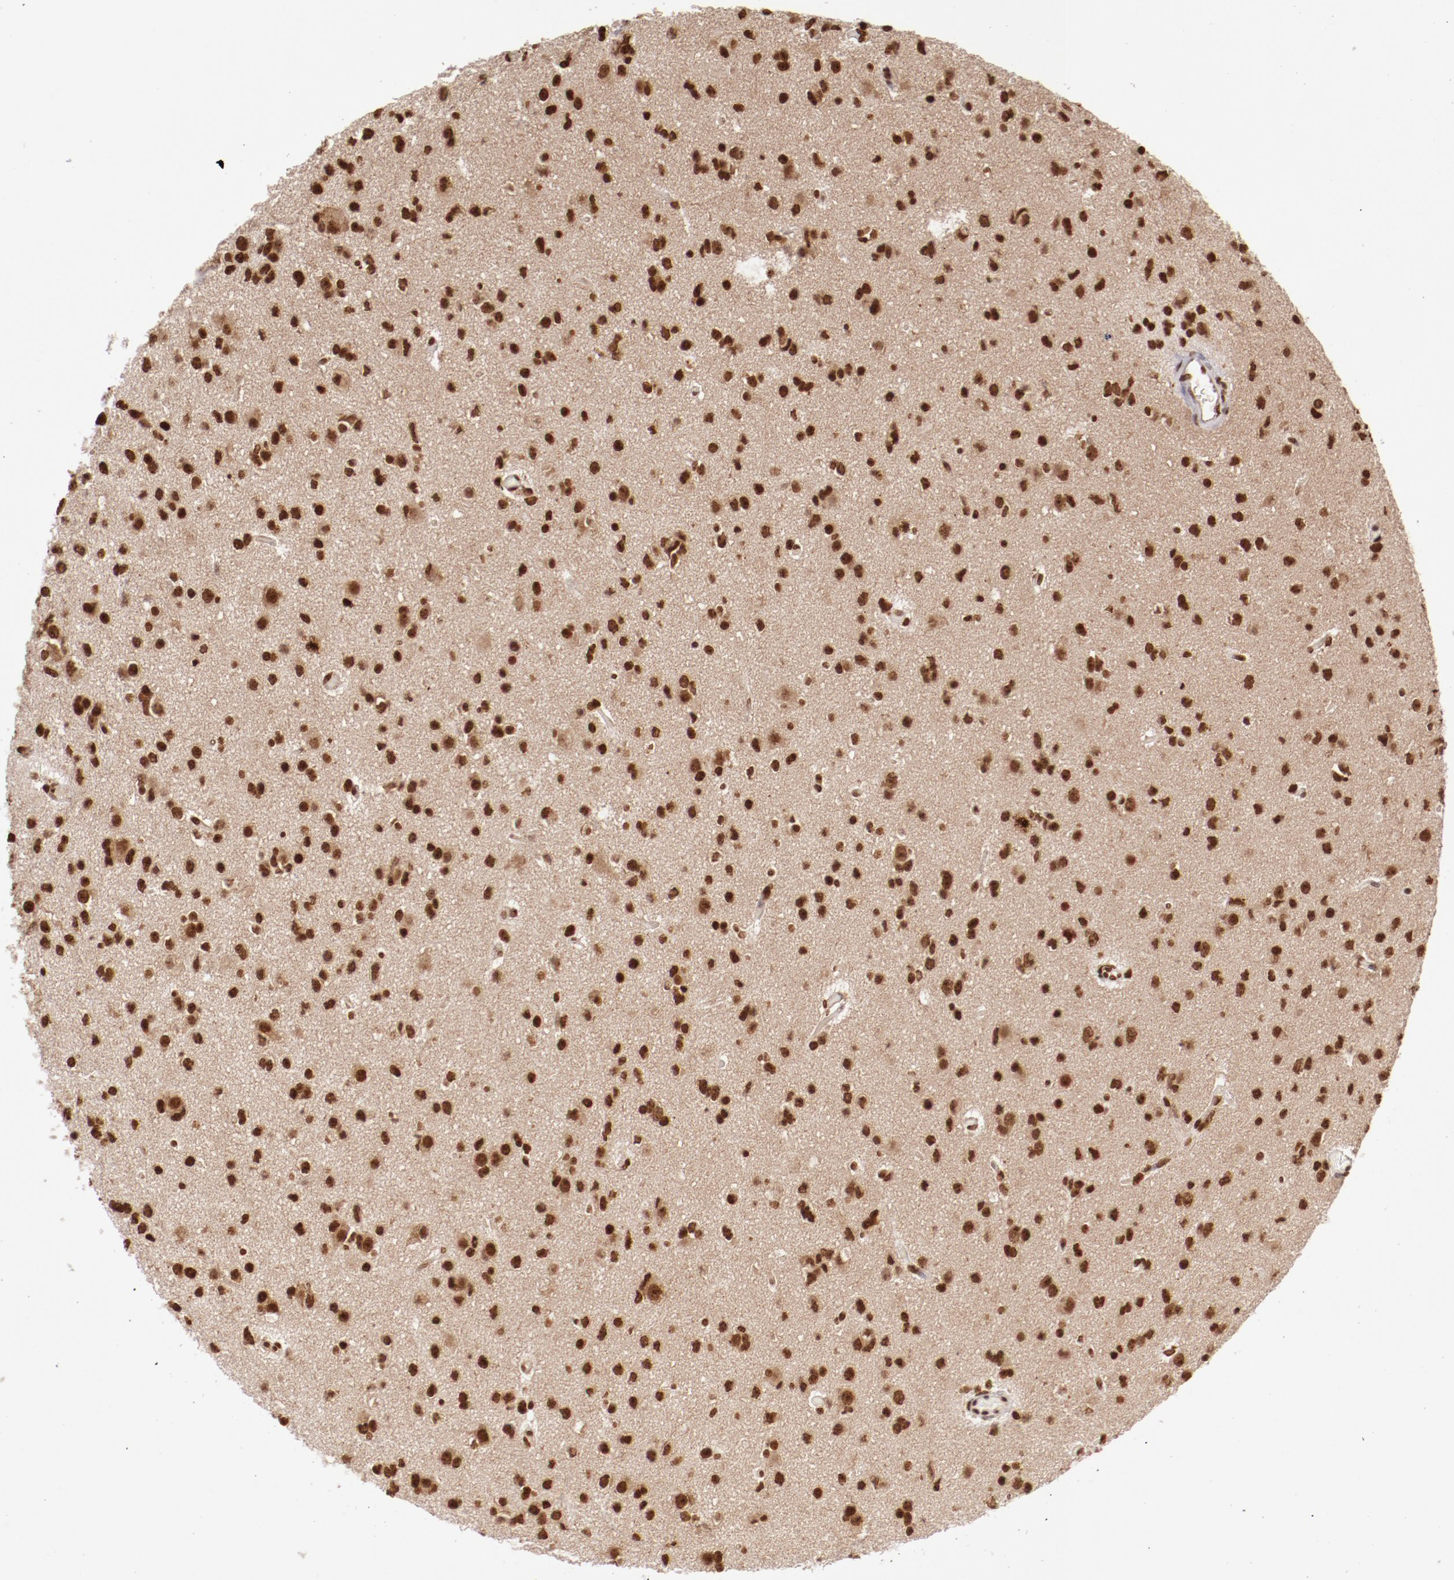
{"staining": {"intensity": "moderate", "quantity": ">75%", "location": "nuclear"}, "tissue": "glioma", "cell_type": "Tumor cells", "image_type": "cancer", "snomed": [{"axis": "morphology", "description": "Glioma, malignant, Low grade"}, {"axis": "topography", "description": "Brain"}], "caption": "This image displays IHC staining of malignant glioma (low-grade), with medium moderate nuclear positivity in approximately >75% of tumor cells.", "gene": "ABL2", "patient": {"sex": "male", "age": 42}}